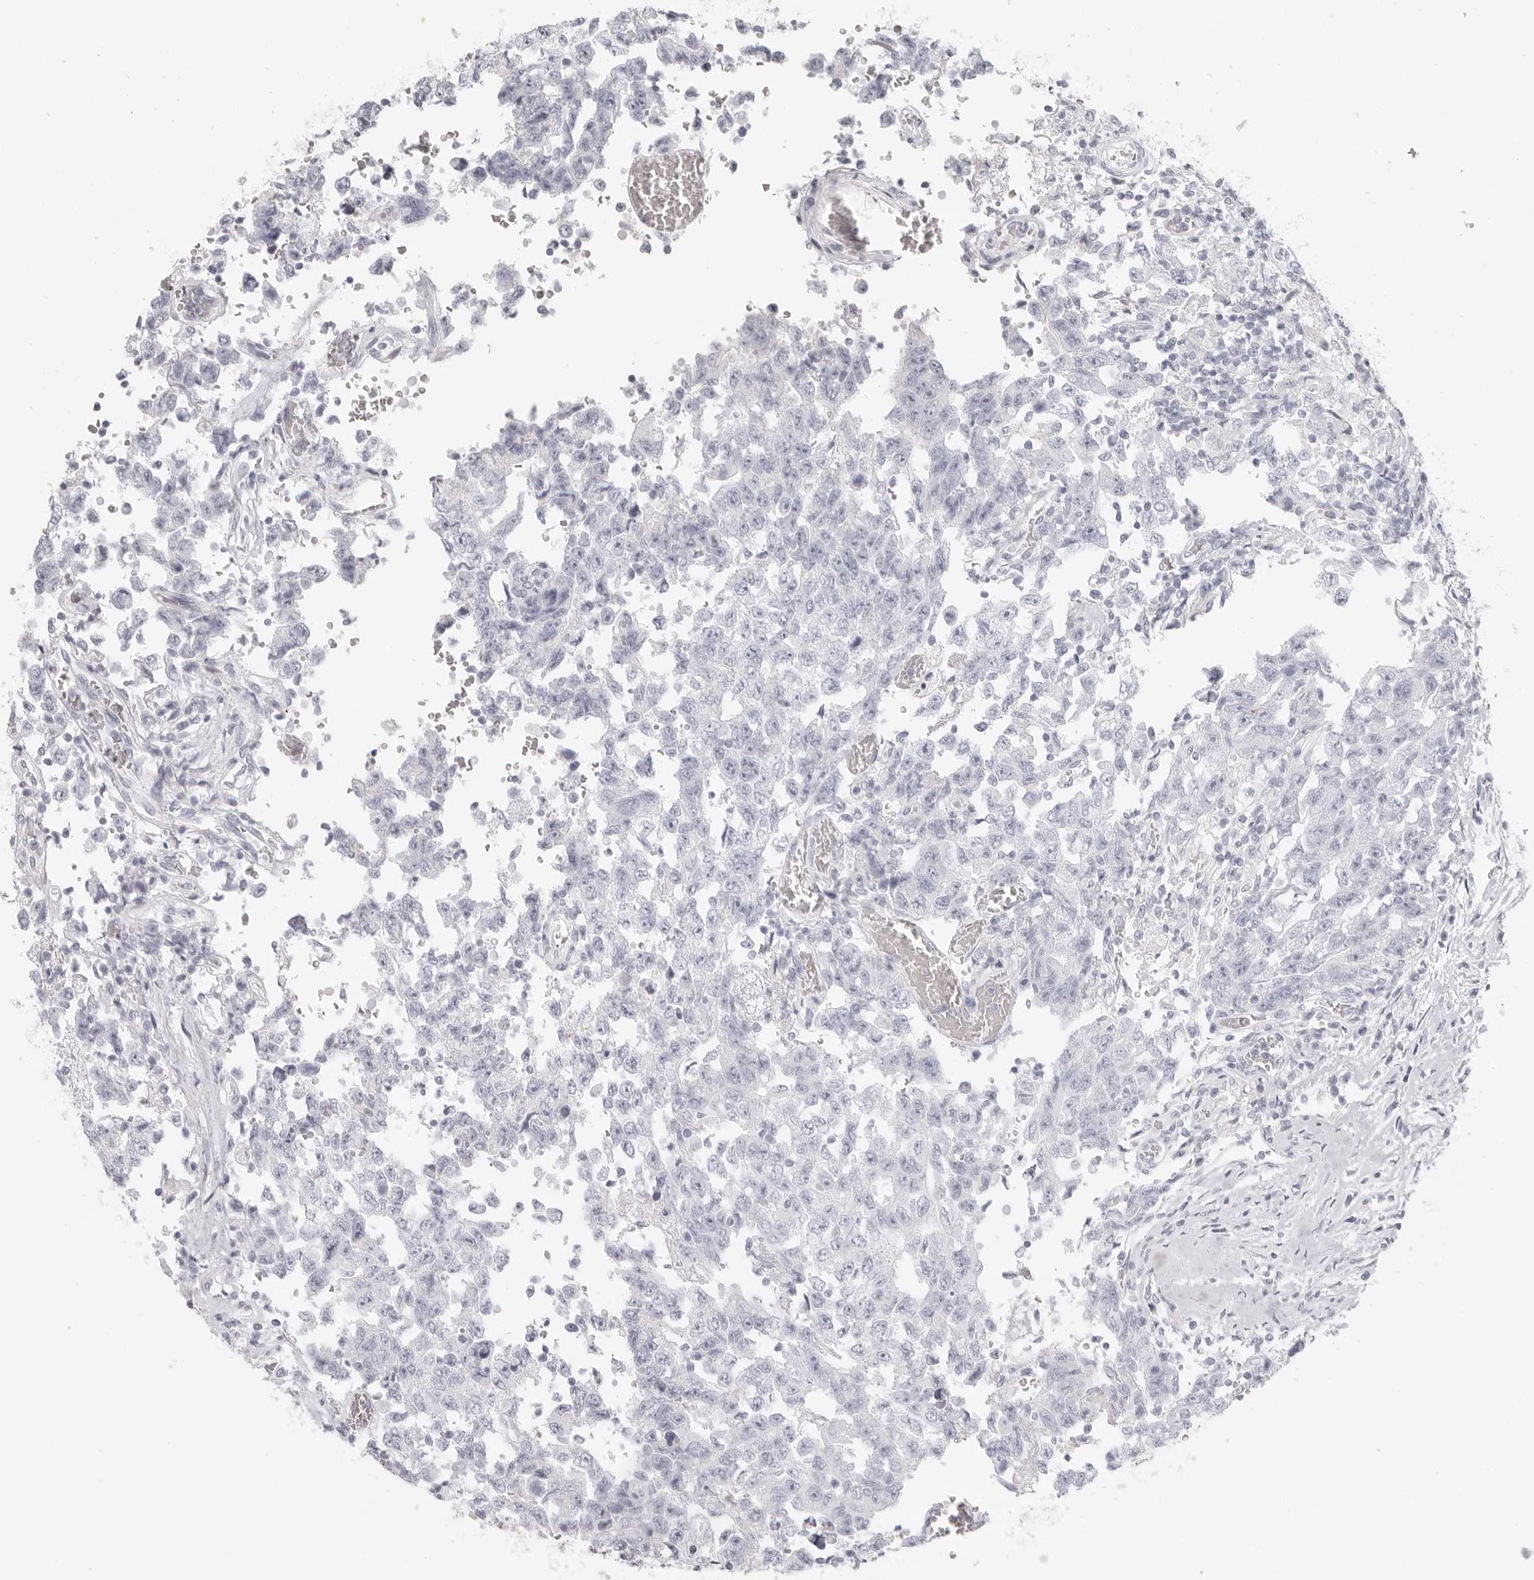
{"staining": {"intensity": "negative", "quantity": "none", "location": "none"}, "tissue": "testis cancer", "cell_type": "Tumor cells", "image_type": "cancer", "snomed": [{"axis": "morphology", "description": "Carcinoma, Embryonal, NOS"}, {"axis": "topography", "description": "Testis"}], "caption": "There is no significant expression in tumor cells of testis cancer (embryonal carcinoma).", "gene": "RXFP1", "patient": {"sex": "male", "age": 26}}